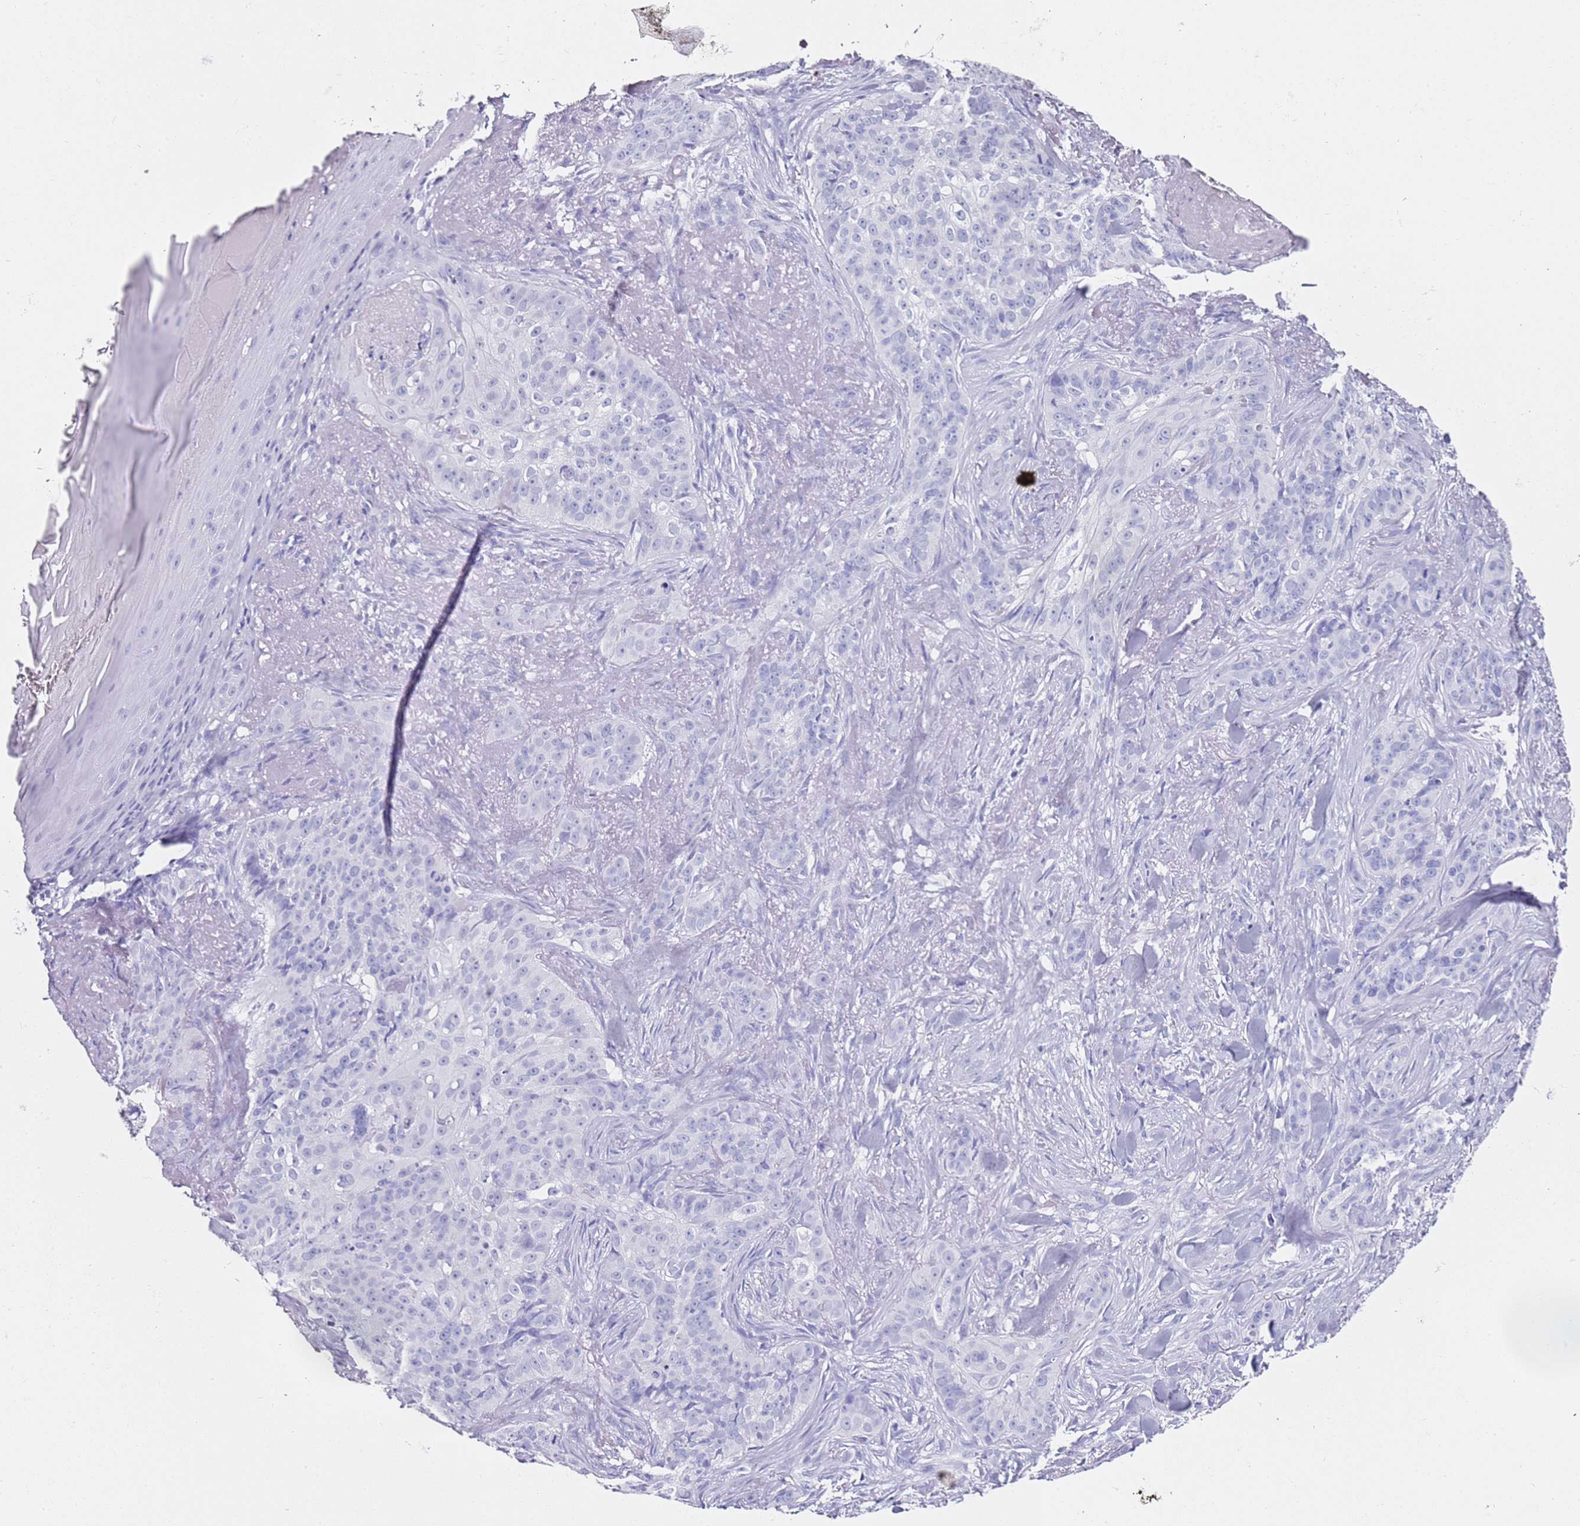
{"staining": {"intensity": "negative", "quantity": "none", "location": "none"}, "tissue": "skin cancer", "cell_type": "Tumor cells", "image_type": "cancer", "snomed": [{"axis": "morphology", "description": "Basal cell carcinoma"}, {"axis": "topography", "description": "Skin"}], "caption": "Skin cancer was stained to show a protein in brown. There is no significant positivity in tumor cells.", "gene": "ZNF671", "patient": {"sex": "female", "age": 92}}